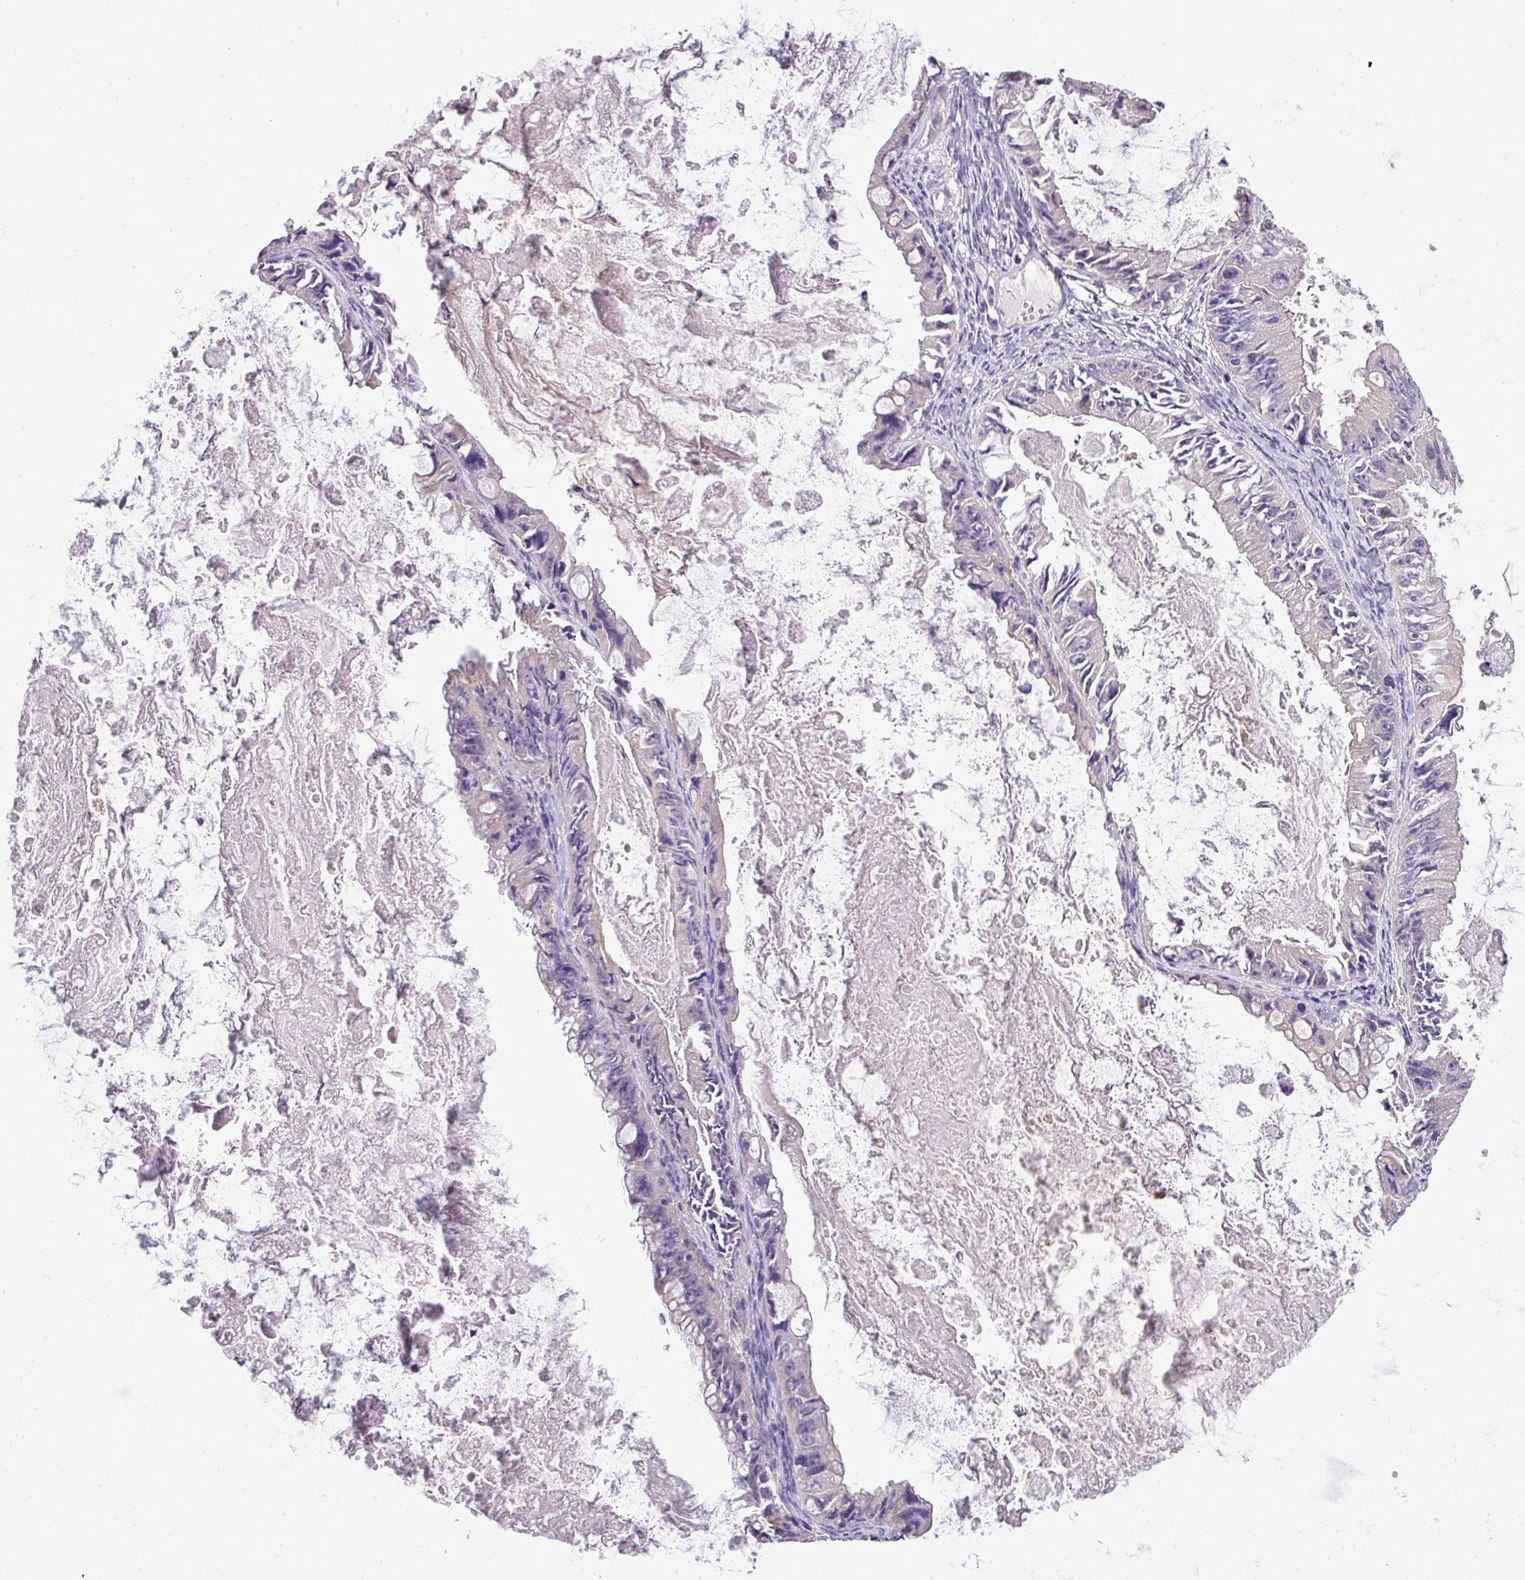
{"staining": {"intensity": "negative", "quantity": "none", "location": "none"}, "tissue": "ovarian cancer", "cell_type": "Tumor cells", "image_type": "cancer", "snomed": [{"axis": "morphology", "description": "Cystadenocarcinoma, mucinous, NOS"}, {"axis": "topography", "description": "Ovary"}], "caption": "Immunohistochemical staining of human mucinous cystadenocarcinoma (ovarian) reveals no significant staining in tumor cells.", "gene": "DNAAF9", "patient": {"sex": "female", "age": 61}}